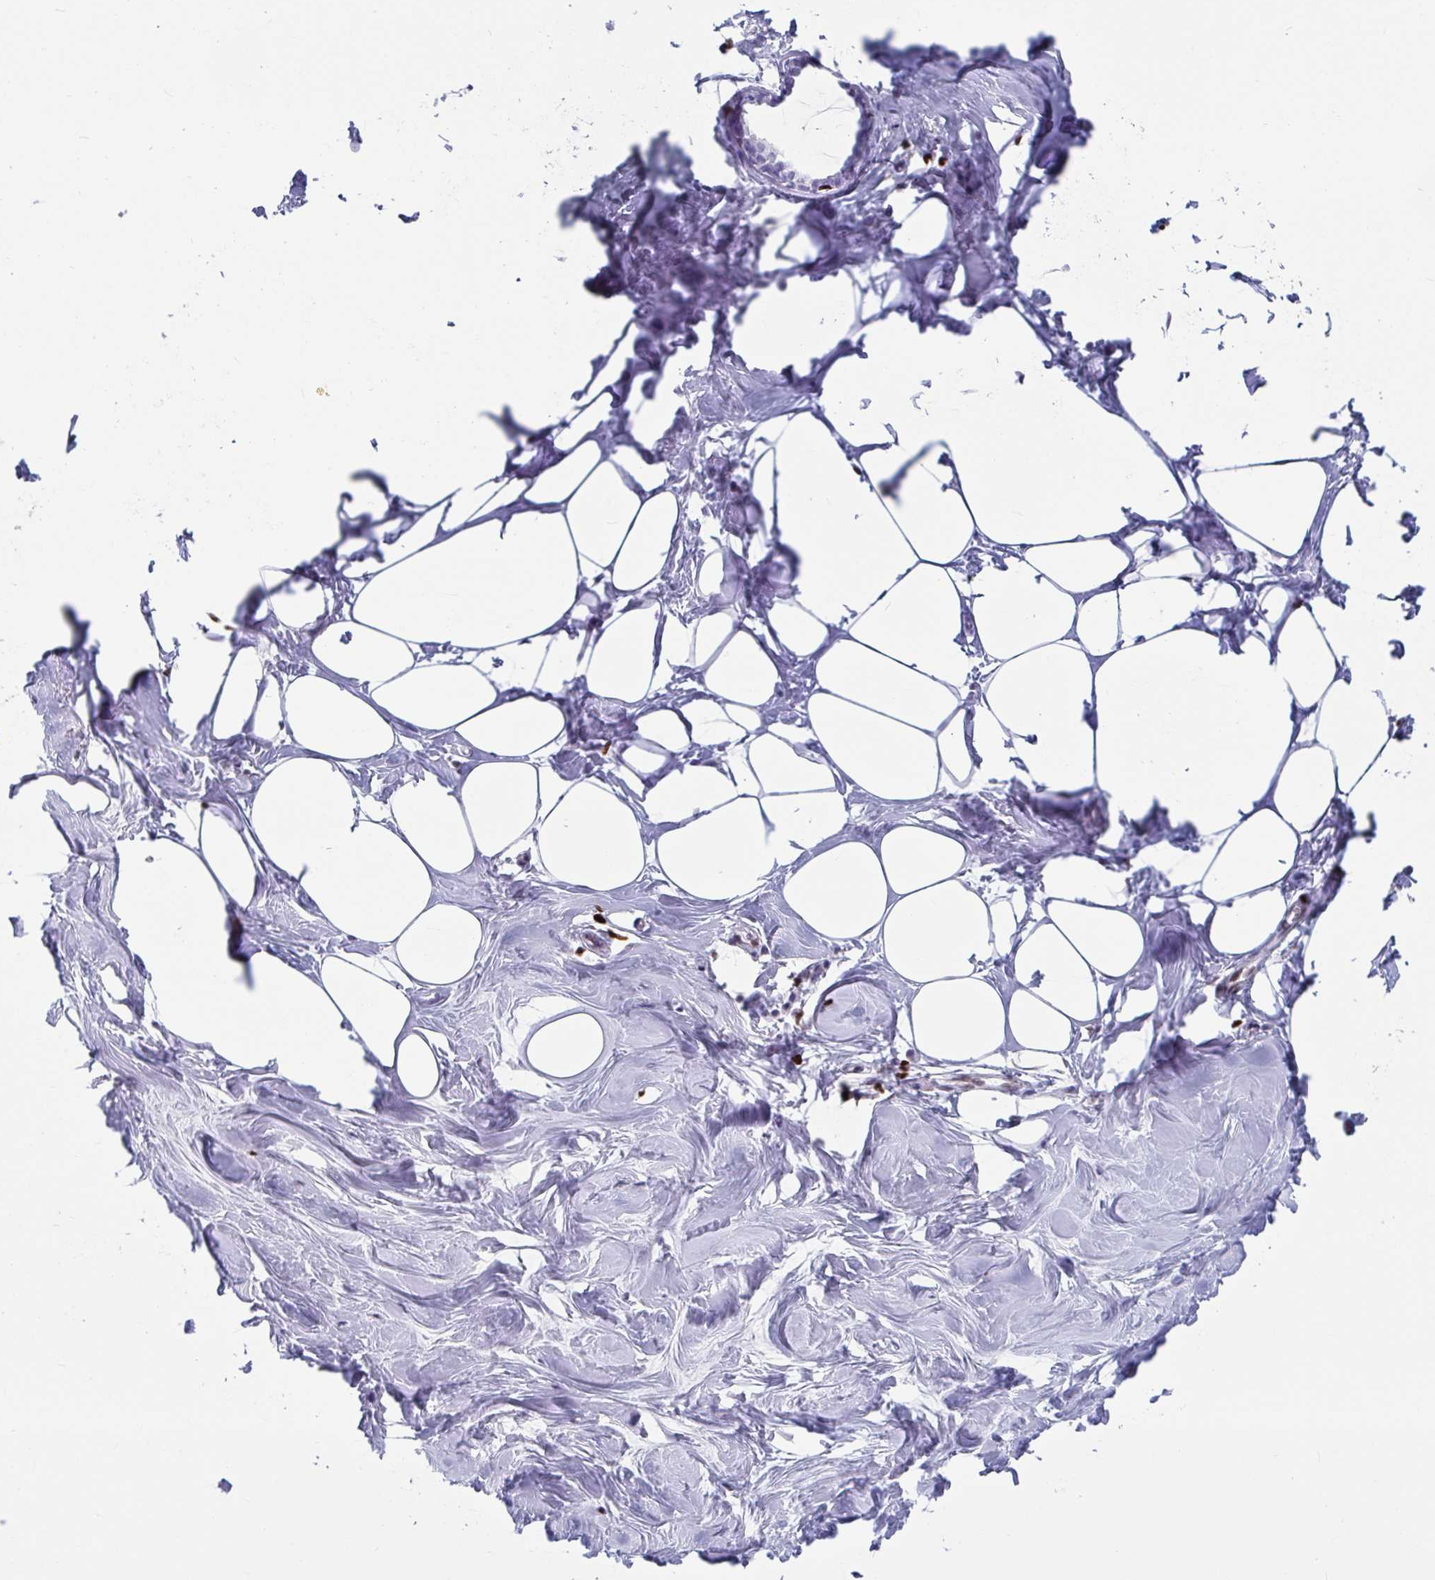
{"staining": {"intensity": "negative", "quantity": "none", "location": "none"}, "tissue": "breast", "cell_type": "Adipocytes", "image_type": "normal", "snomed": [{"axis": "morphology", "description": "Normal tissue, NOS"}, {"axis": "topography", "description": "Breast"}], "caption": "The histopathology image exhibits no staining of adipocytes in normal breast. (Brightfield microscopy of DAB (3,3'-diaminobenzidine) immunohistochemistry at high magnification).", "gene": "ZNF586", "patient": {"sex": "female", "age": 27}}